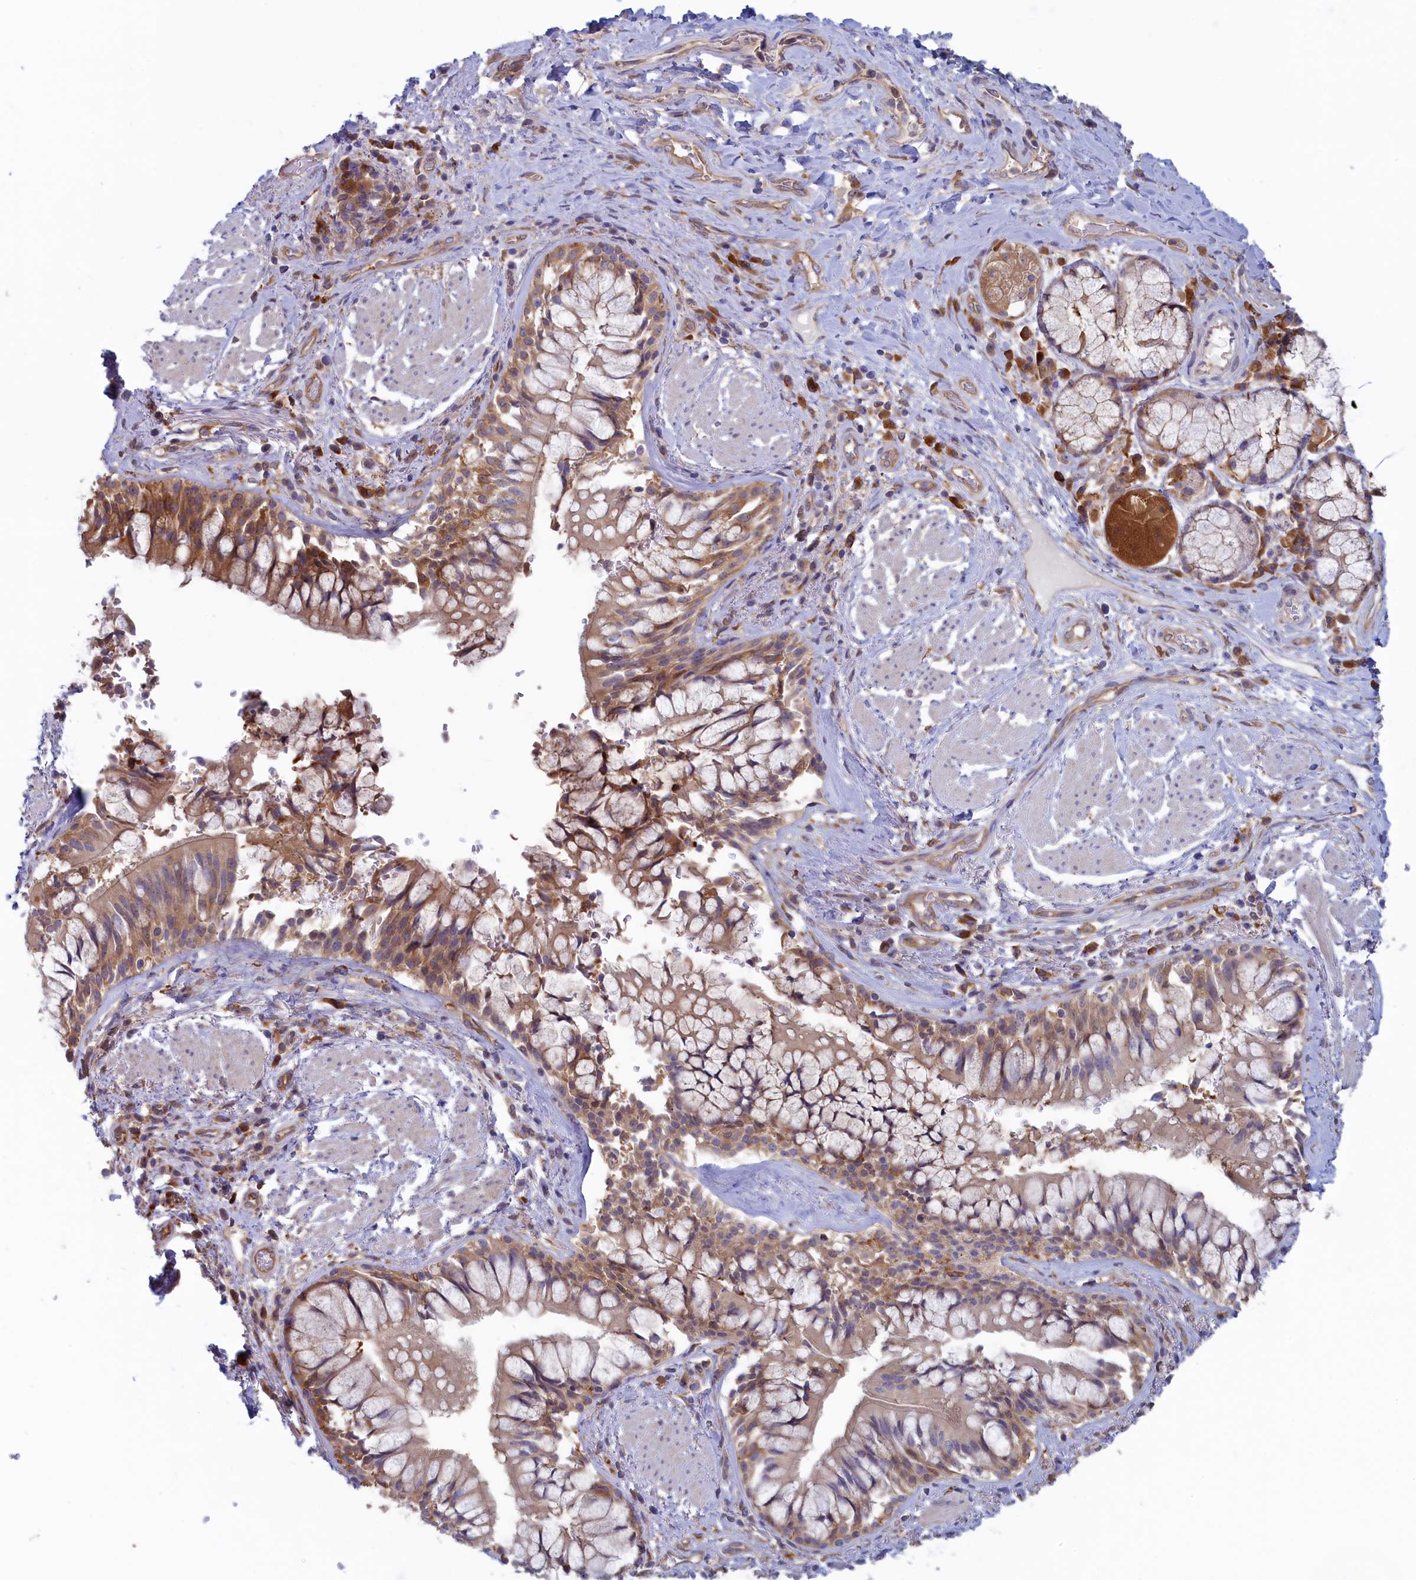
{"staining": {"intensity": "weak", "quantity": "25%-75%", "location": "cytoplasmic/membranous"}, "tissue": "adipose tissue", "cell_type": "Adipocytes", "image_type": "normal", "snomed": [{"axis": "morphology", "description": "Normal tissue, NOS"}, {"axis": "morphology", "description": "Squamous cell carcinoma, NOS"}, {"axis": "topography", "description": "Bronchus"}, {"axis": "topography", "description": "Lung"}], "caption": "This is a photomicrograph of immunohistochemistry (IHC) staining of unremarkable adipose tissue, which shows weak expression in the cytoplasmic/membranous of adipocytes.", "gene": "SYNDIG1L", "patient": {"sex": "male", "age": 64}}